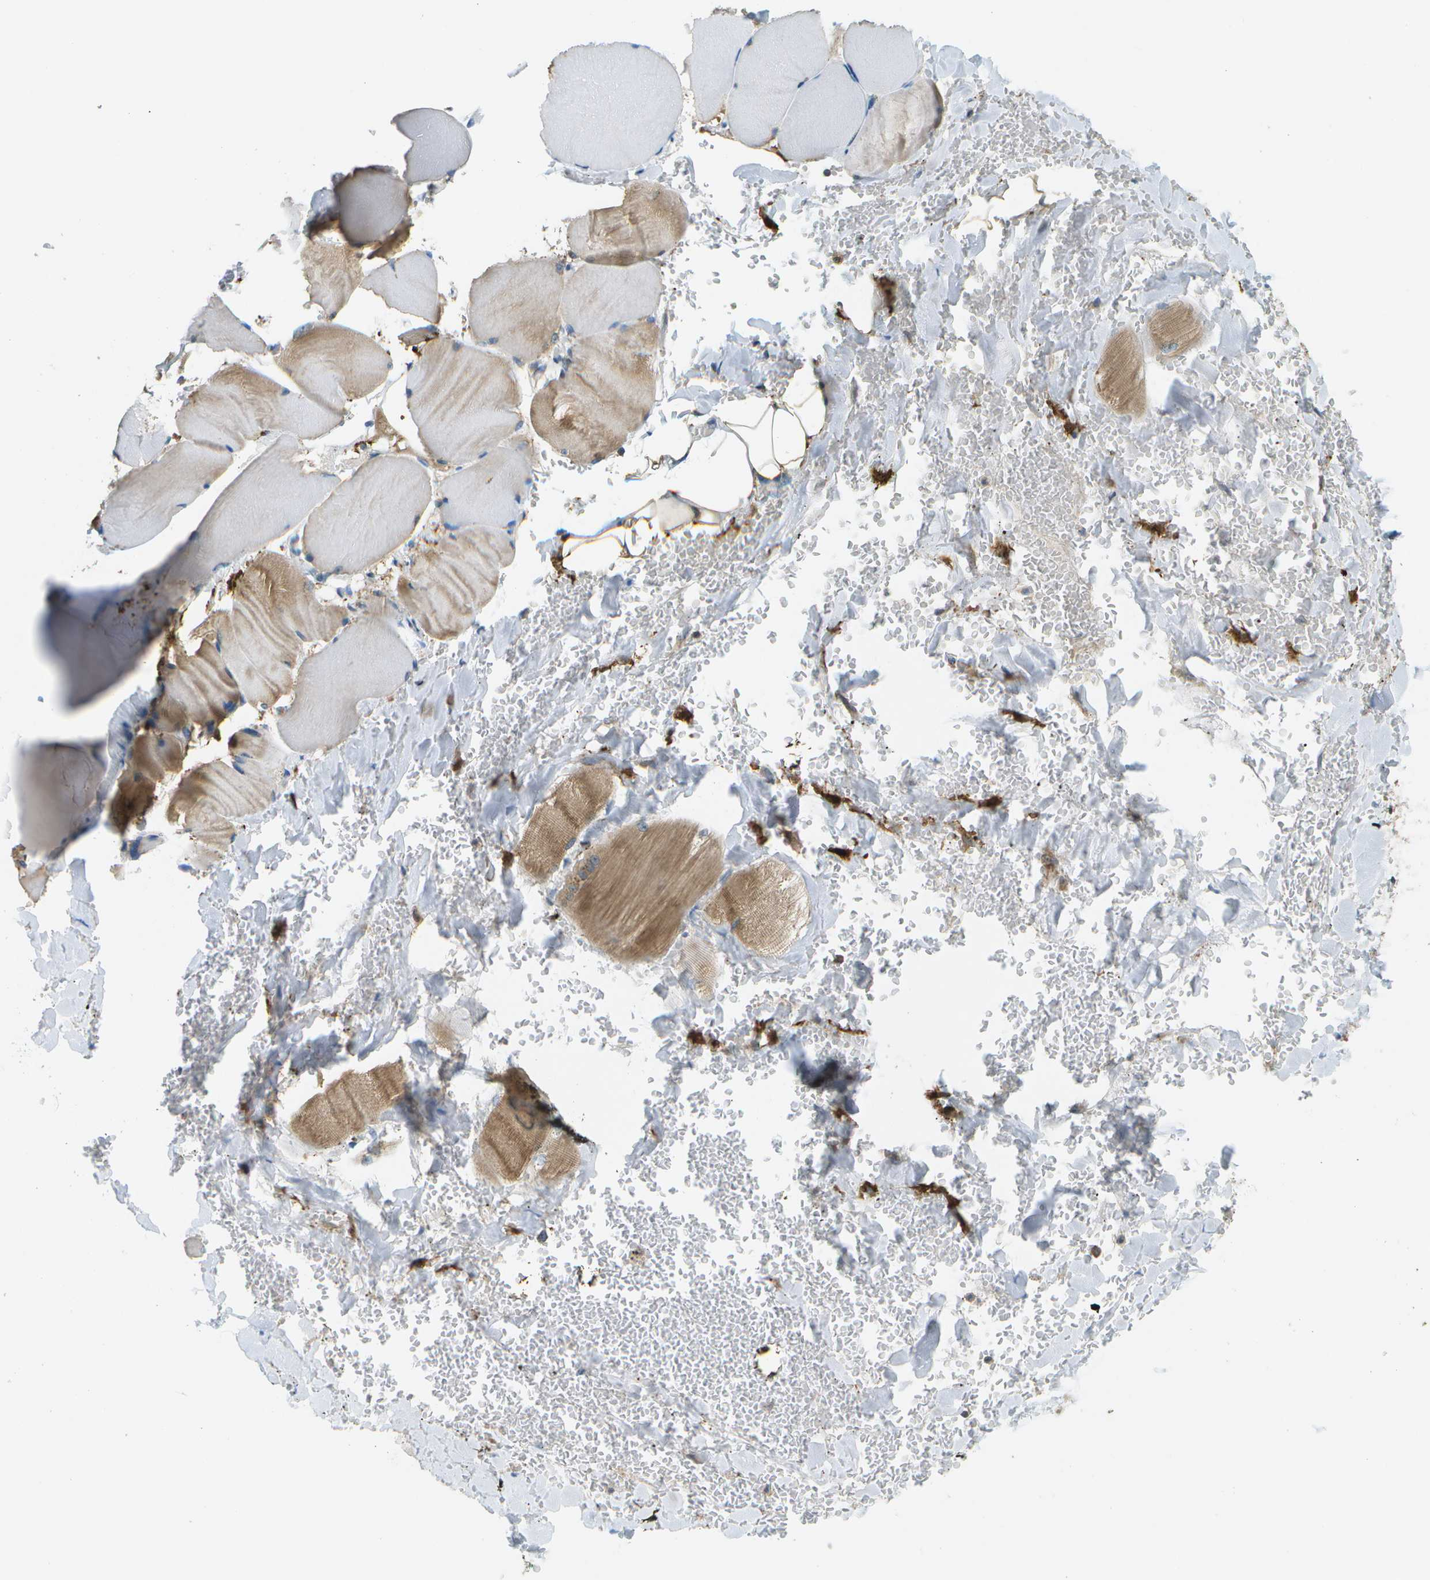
{"staining": {"intensity": "moderate", "quantity": ">75%", "location": "cytoplasmic/membranous"}, "tissue": "skeletal muscle", "cell_type": "Myocytes", "image_type": "normal", "snomed": [{"axis": "morphology", "description": "Normal tissue, NOS"}, {"axis": "topography", "description": "Skin"}, {"axis": "topography", "description": "Skeletal muscle"}], "caption": "Immunohistochemical staining of benign skeletal muscle exhibits moderate cytoplasmic/membranous protein staining in about >75% of myocytes.", "gene": "CDH23", "patient": {"sex": "male", "age": 83}}